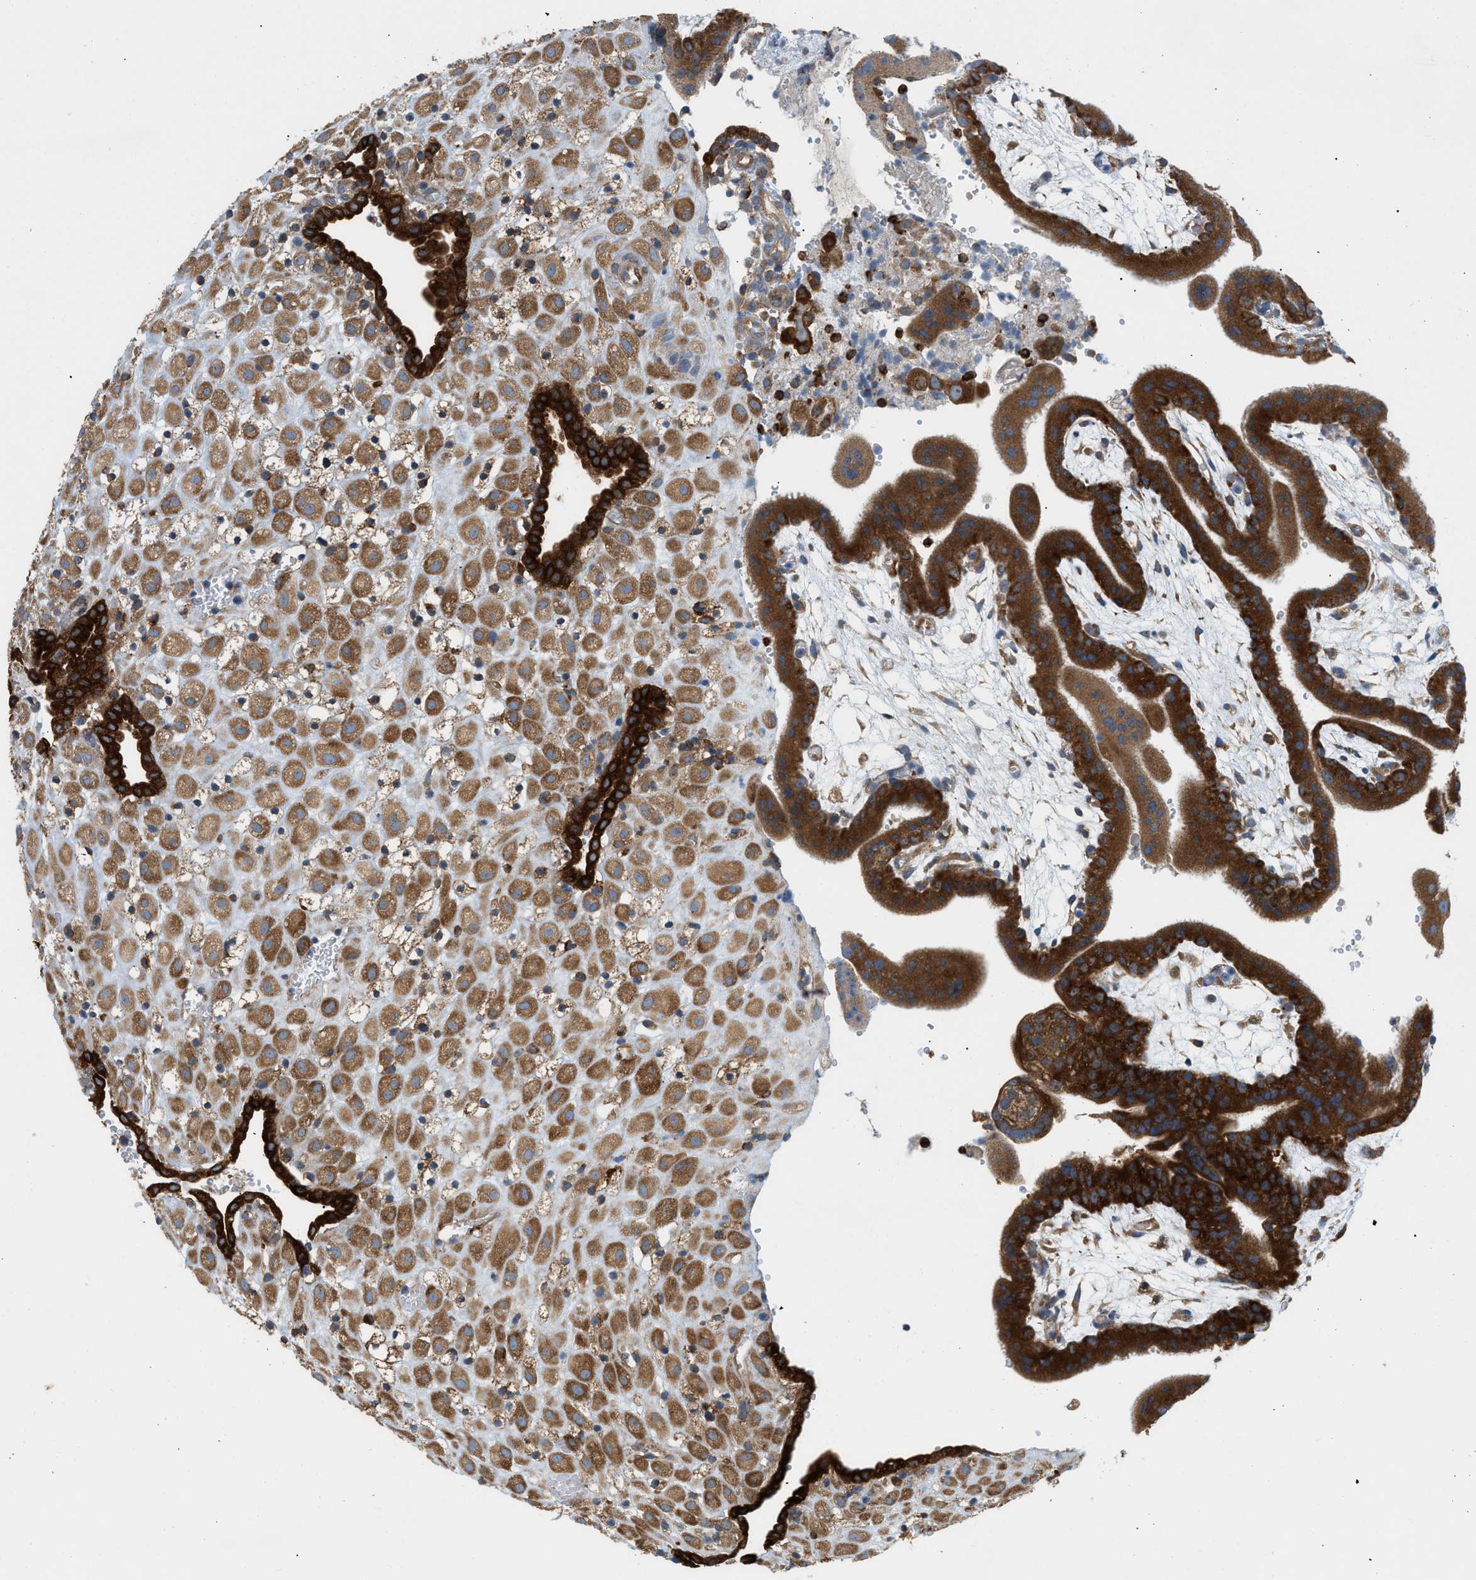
{"staining": {"intensity": "moderate", "quantity": ">75%", "location": "cytoplasmic/membranous"}, "tissue": "placenta", "cell_type": "Decidual cells", "image_type": "normal", "snomed": [{"axis": "morphology", "description": "Normal tissue, NOS"}, {"axis": "topography", "description": "Placenta"}], "caption": "Protein expression analysis of benign placenta demonstrates moderate cytoplasmic/membranous positivity in about >75% of decidual cells.", "gene": "GPAT4", "patient": {"sex": "female", "age": 18}}